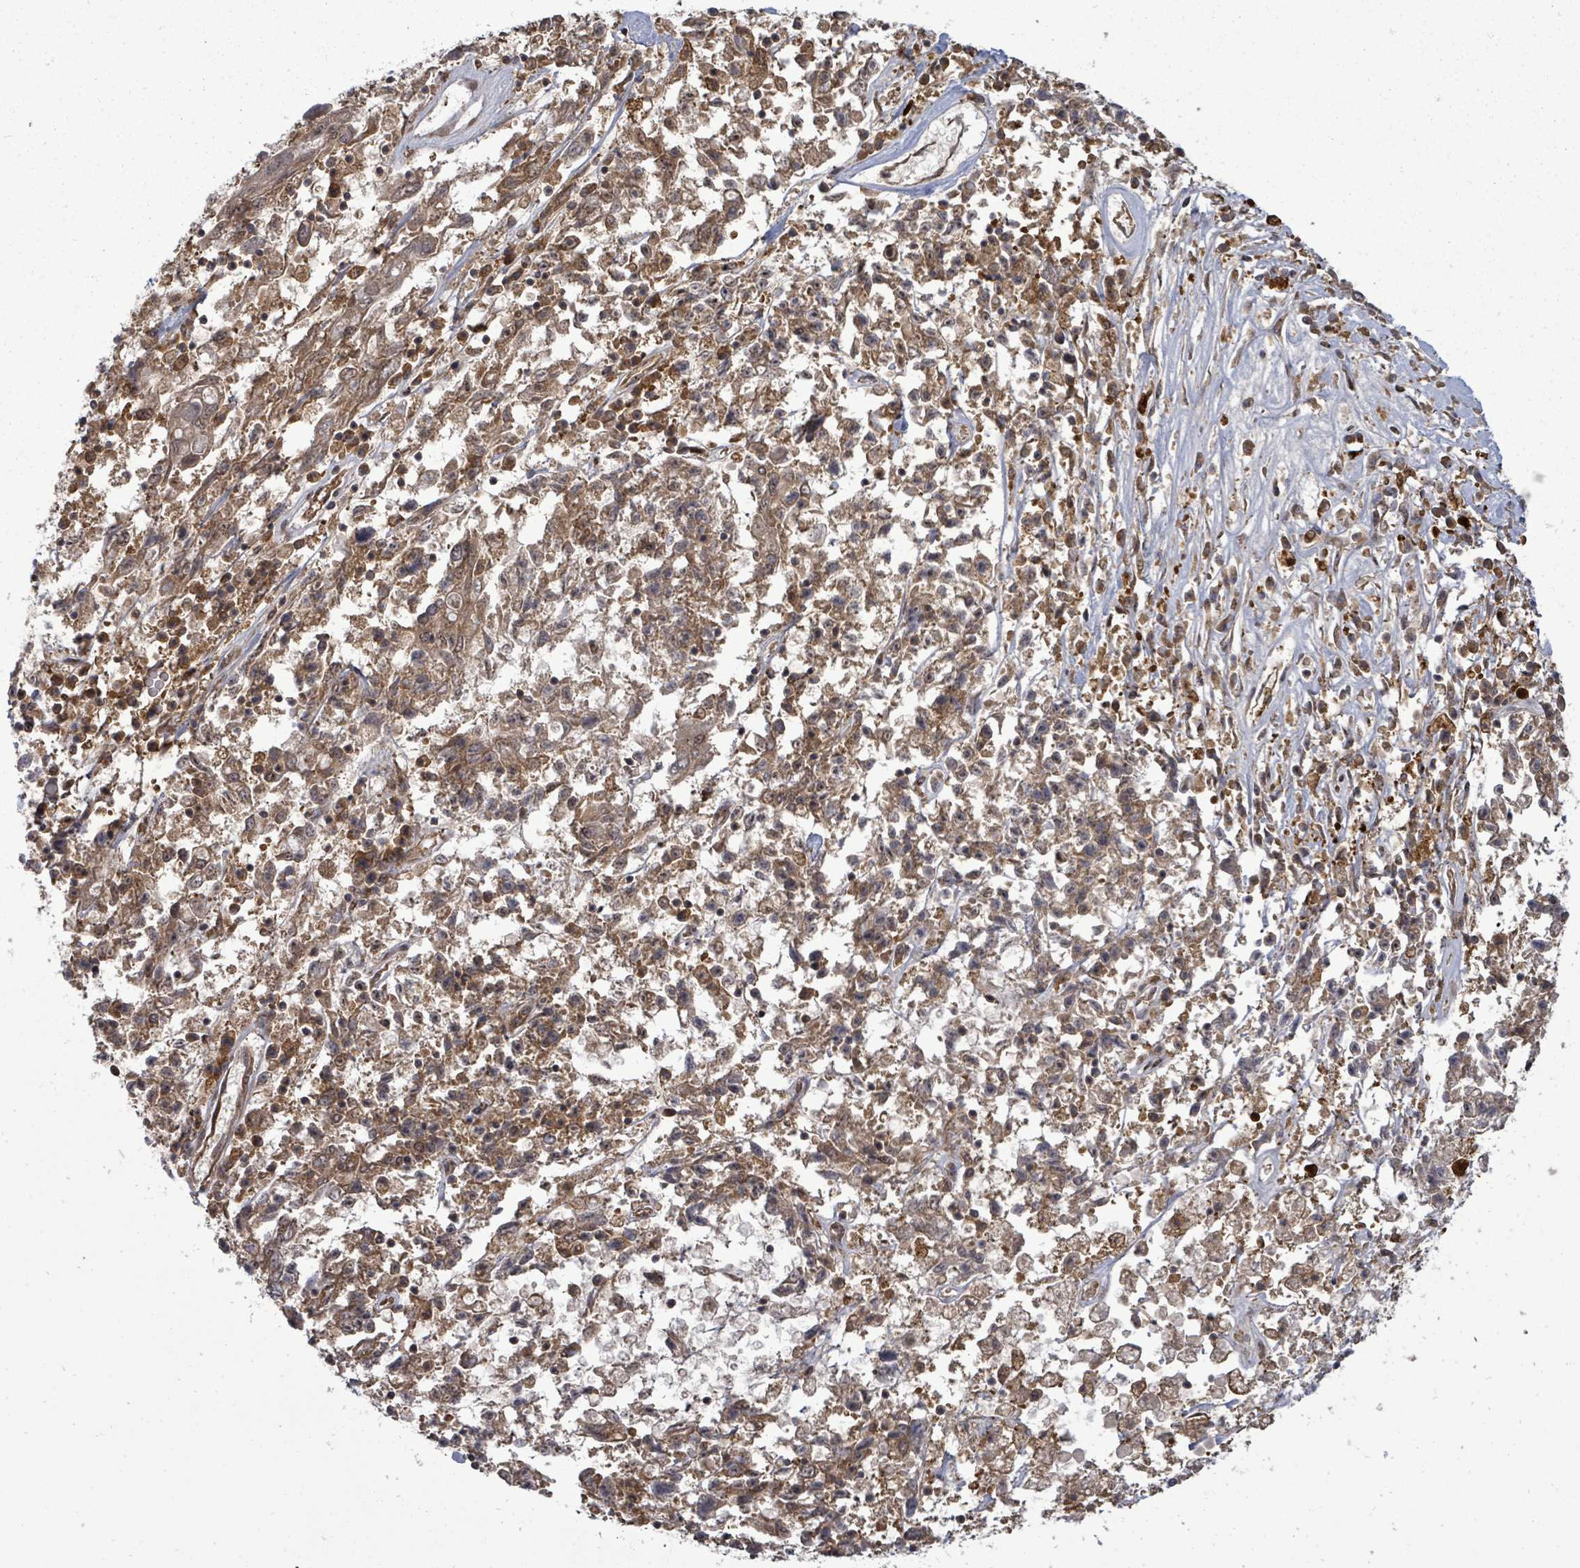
{"staining": {"intensity": "moderate", "quantity": ">75%", "location": "cytoplasmic/membranous"}, "tissue": "ovarian cancer", "cell_type": "Tumor cells", "image_type": "cancer", "snomed": [{"axis": "morphology", "description": "Carcinoma, endometroid"}, {"axis": "topography", "description": "Ovary"}], "caption": "Ovarian cancer (endometroid carcinoma) stained for a protein demonstrates moderate cytoplasmic/membranous positivity in tumor cells.", "gene": "EIF3C", "patient": {"sex": "female", "age": 62}}